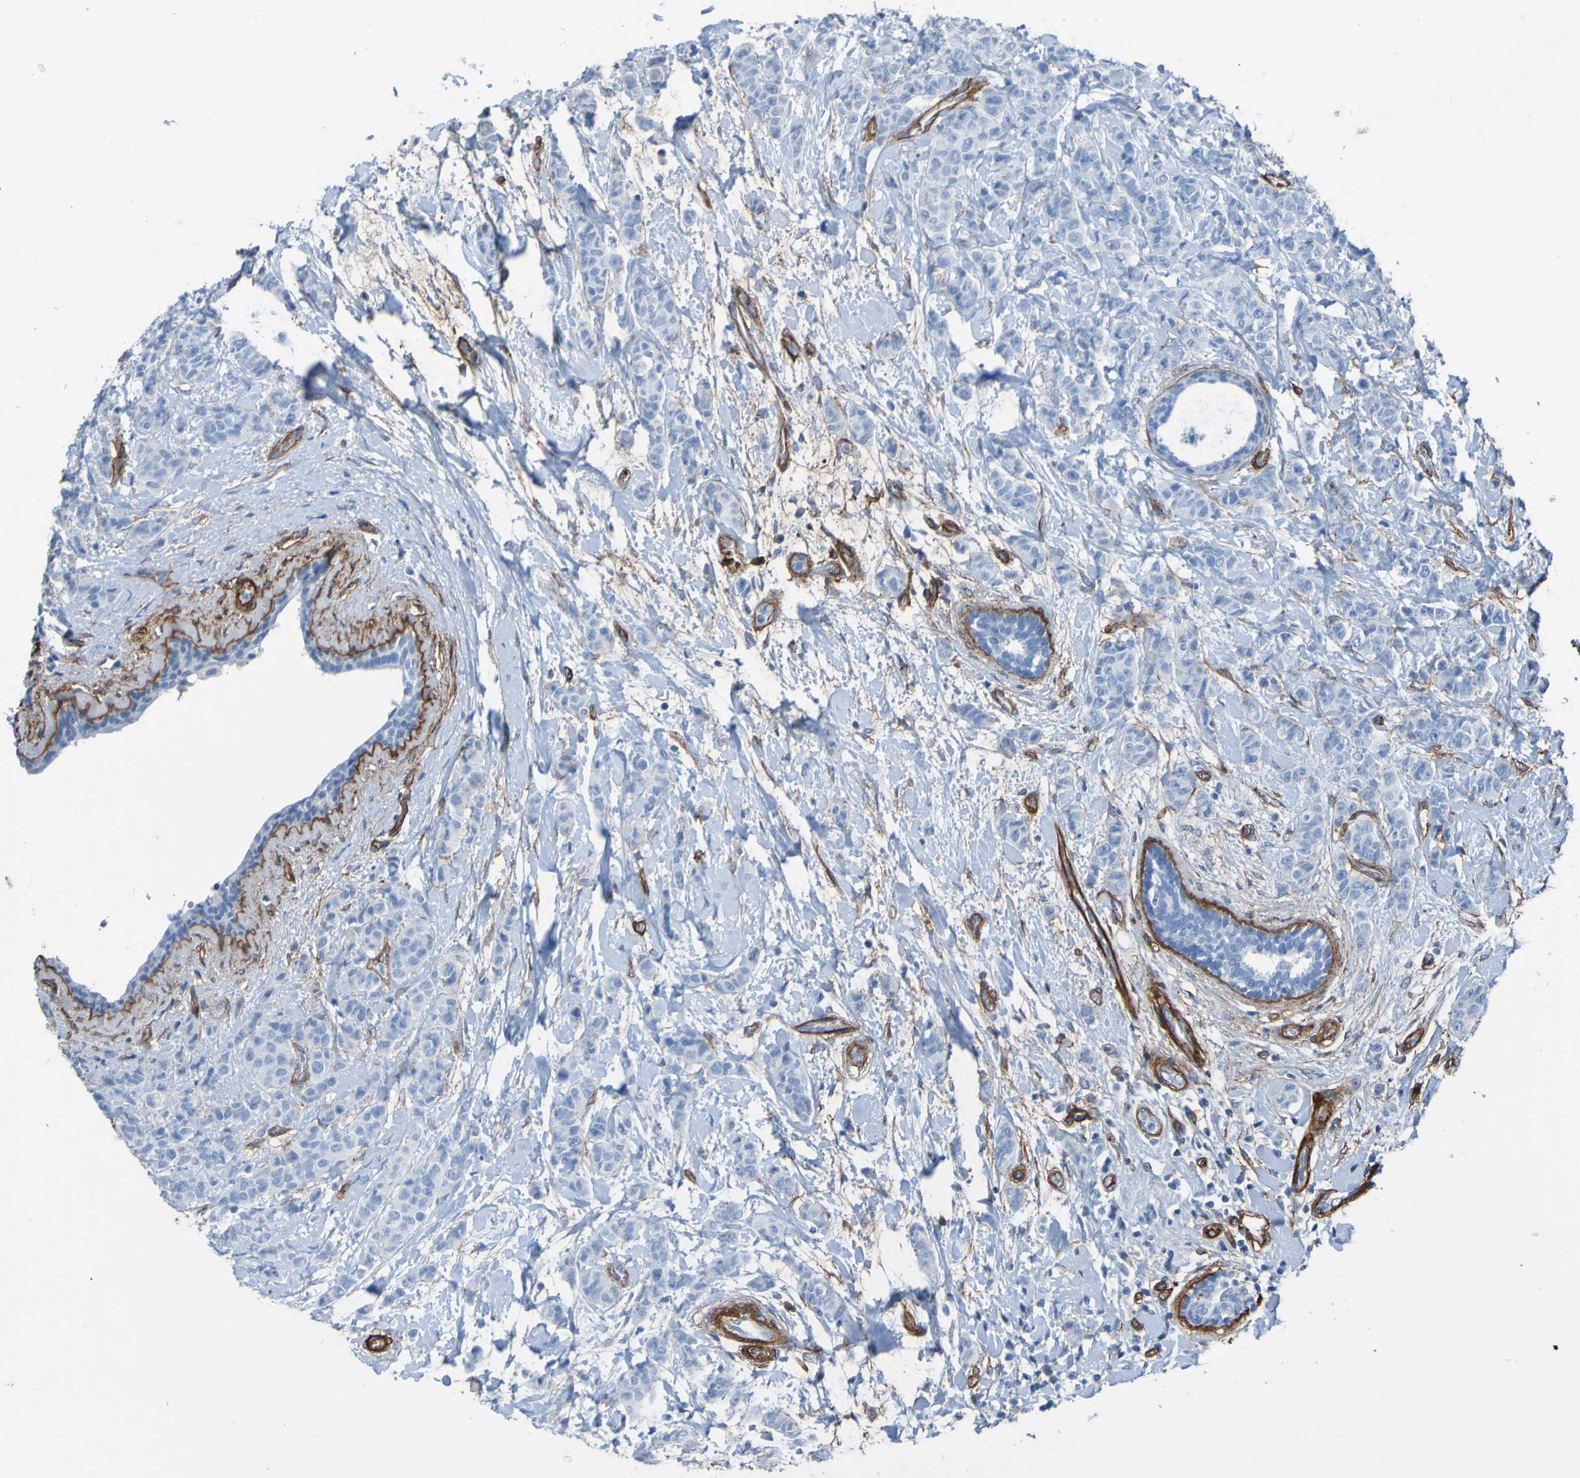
{"staining": {"intensity": "negative", "quantity": "none", "location": "none"}, "tissue": "breast cancer", "cell_type": "Tumor cells", "image_type": "cancer", "snomed": [{"axis": "morphology", "description": "Normal tissue, NOS"}, {"axis": "morphology", "description": "Duct carcinoma"}, {"axis": "topography", "description": "Breast"}], "caption": "Immunohistochemistry image of neoplastic tissue: breast cancer stained with DAB shows no significant protein expression in tumor cells. Nuclei are stained in blue.", "gene": "COL4A2", "patient": {"sex": "female", "age": 40}}